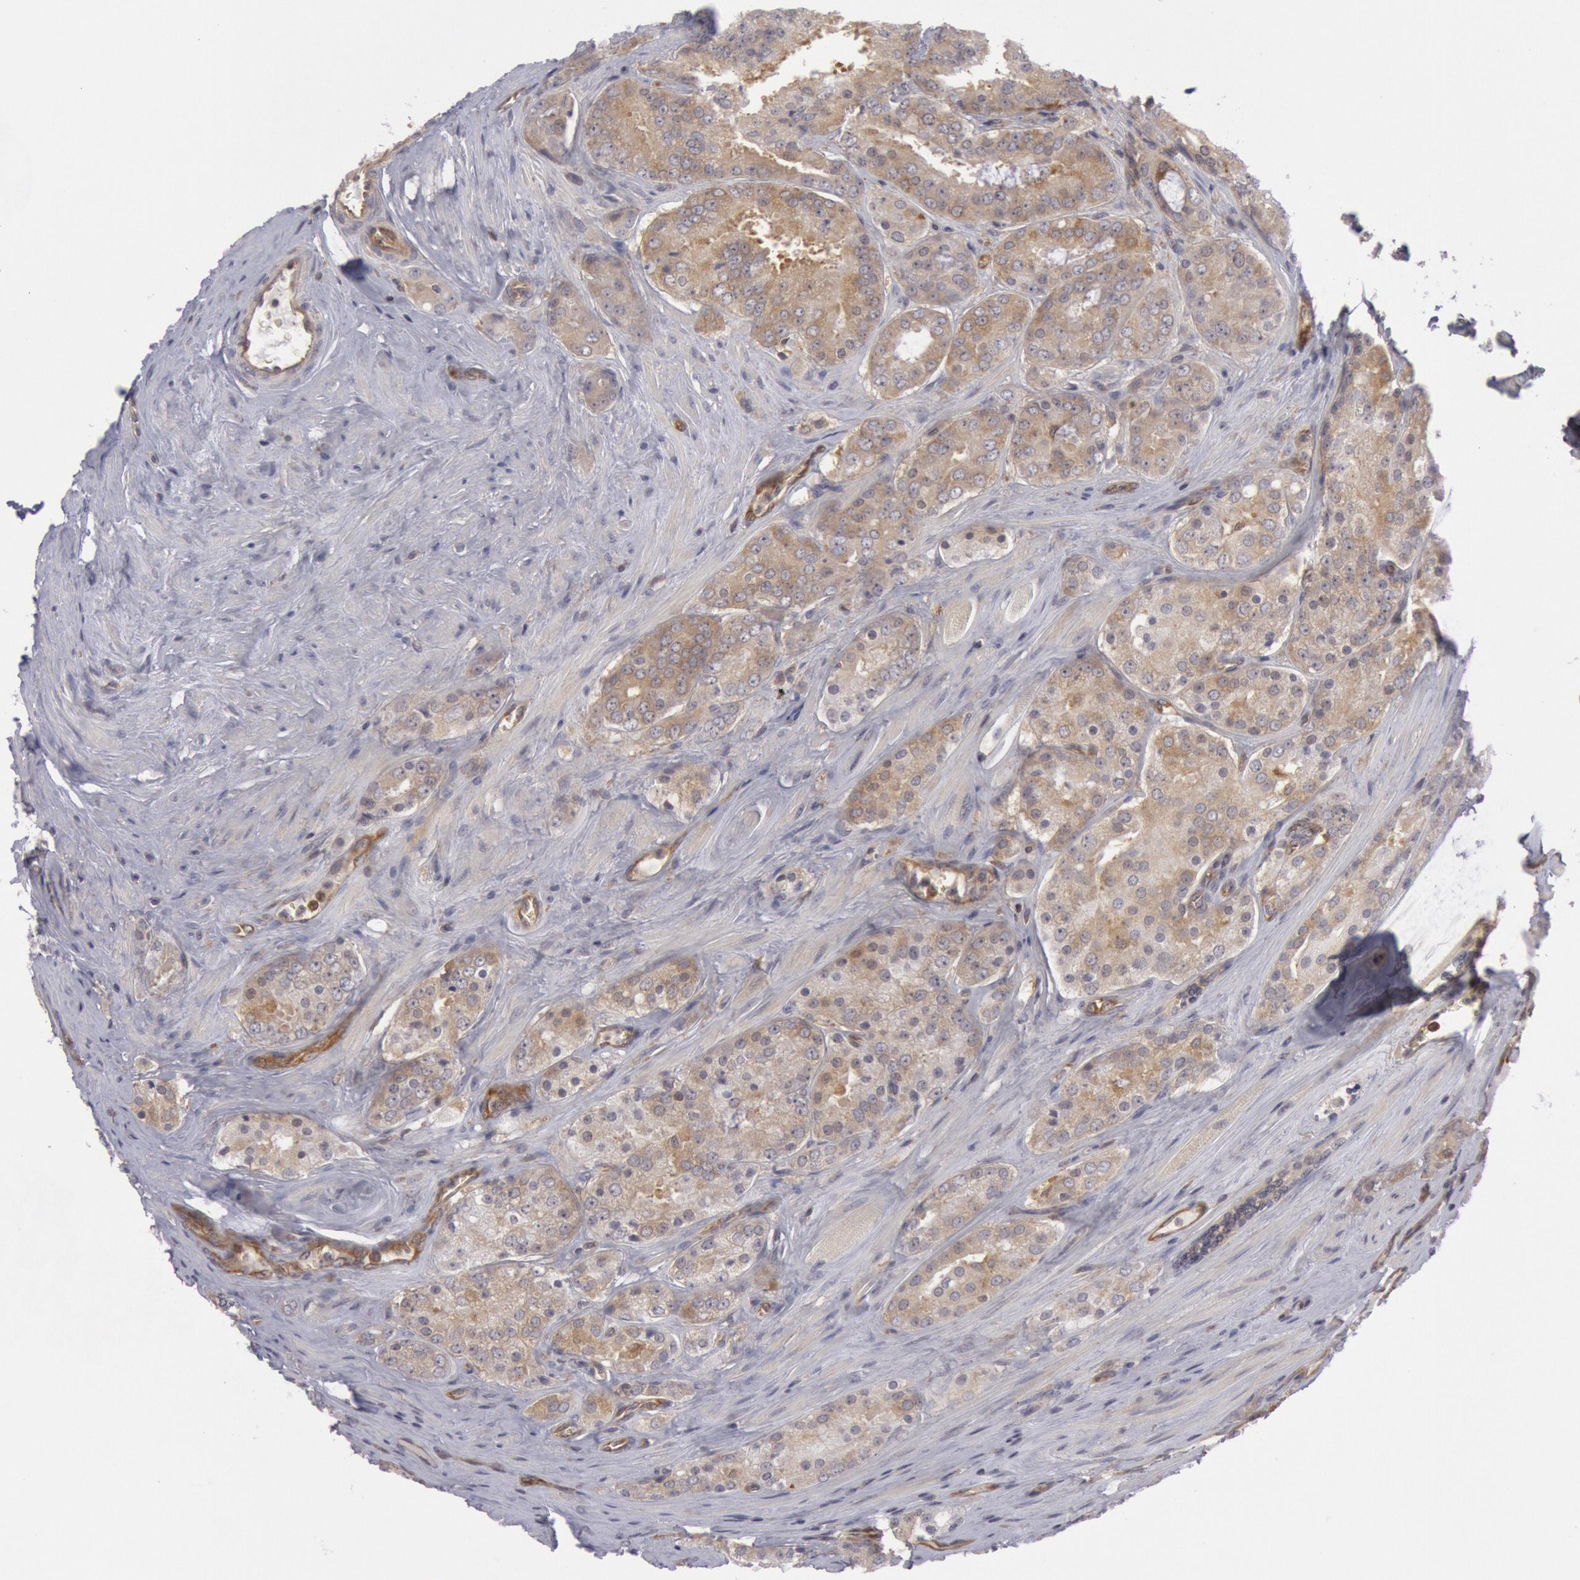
{"staining": {"intensity": "weak", "quantity": ">75%", "location": "cytoplasmic/membranous"}, "tissue": "prostate cancer", "cell_type": "Tumor cells", "image_type": "cancer", "snomed": [{"axis": "morphology", "description": "Adenocarcinoma, Medium grade"}, {"axis": "topography", "description": "Prostate"}], "caption": "High-power microscopy captured an immunohistochemistry photomicrograph of prostate cancer, revealing weak cytoplasmic/membranous expression in about >75% of tumor cells.", "gene": "IKBKB", "patient": {"sex": "male", "age": 60}}